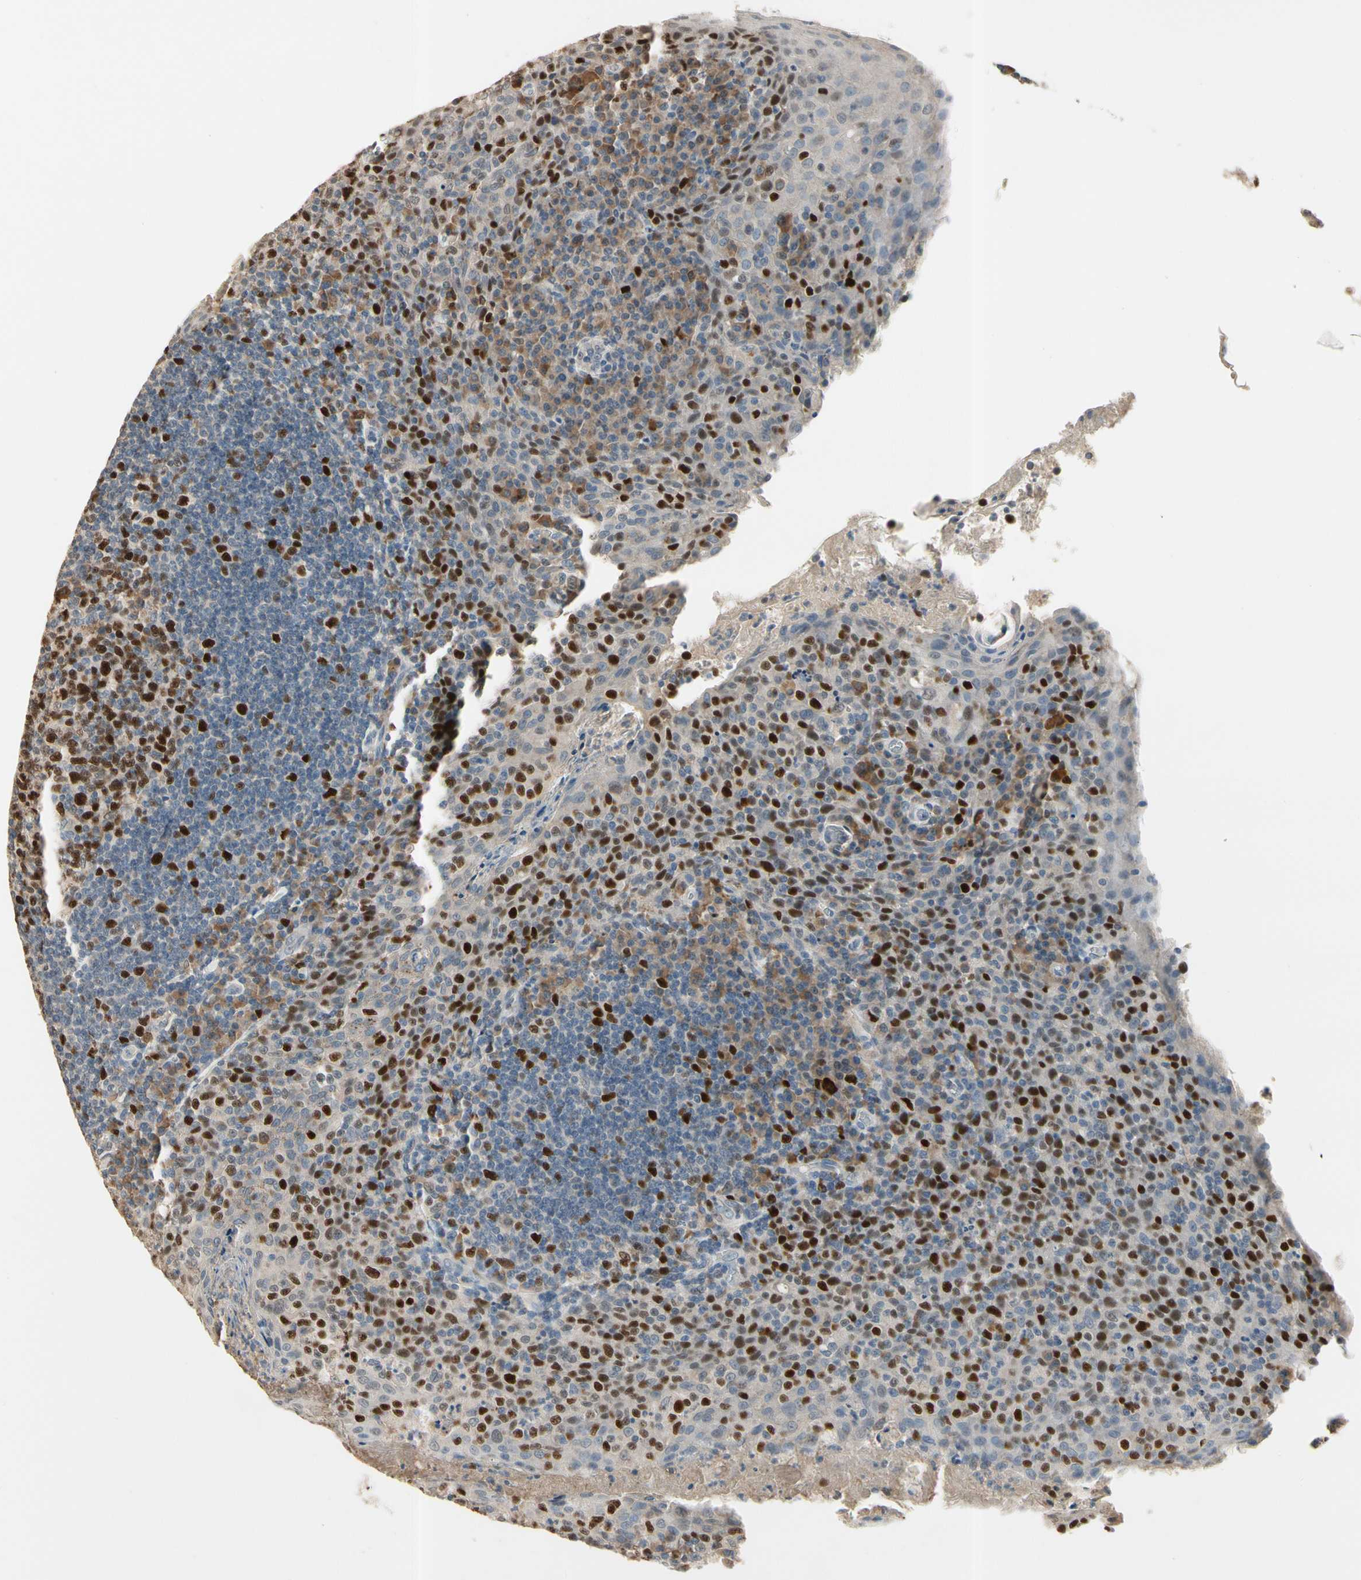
{"staining": {"intensity": "strong", "quantity": ">75%", "location": "nuclear"}, "tissue": "tonsil", "cell_type": "Germinal center cells", "image_type": "normal", "snomed": [{"axis": "morphology", "description": "Normal tissue, NOS"}, {"axis": "topography", "description": "Tonsil"}], "caption": "High-magnification brightfield microscopy of unremarkable tonsil stained with DAB (brown) and counterstained with hematoxylin (blue). germinal center cells exhibit strong nuclear positivity is identified in about>75% of cells.", "gene": "ZKSCAN3", "patient": {"sex": "male", "age": 17}}